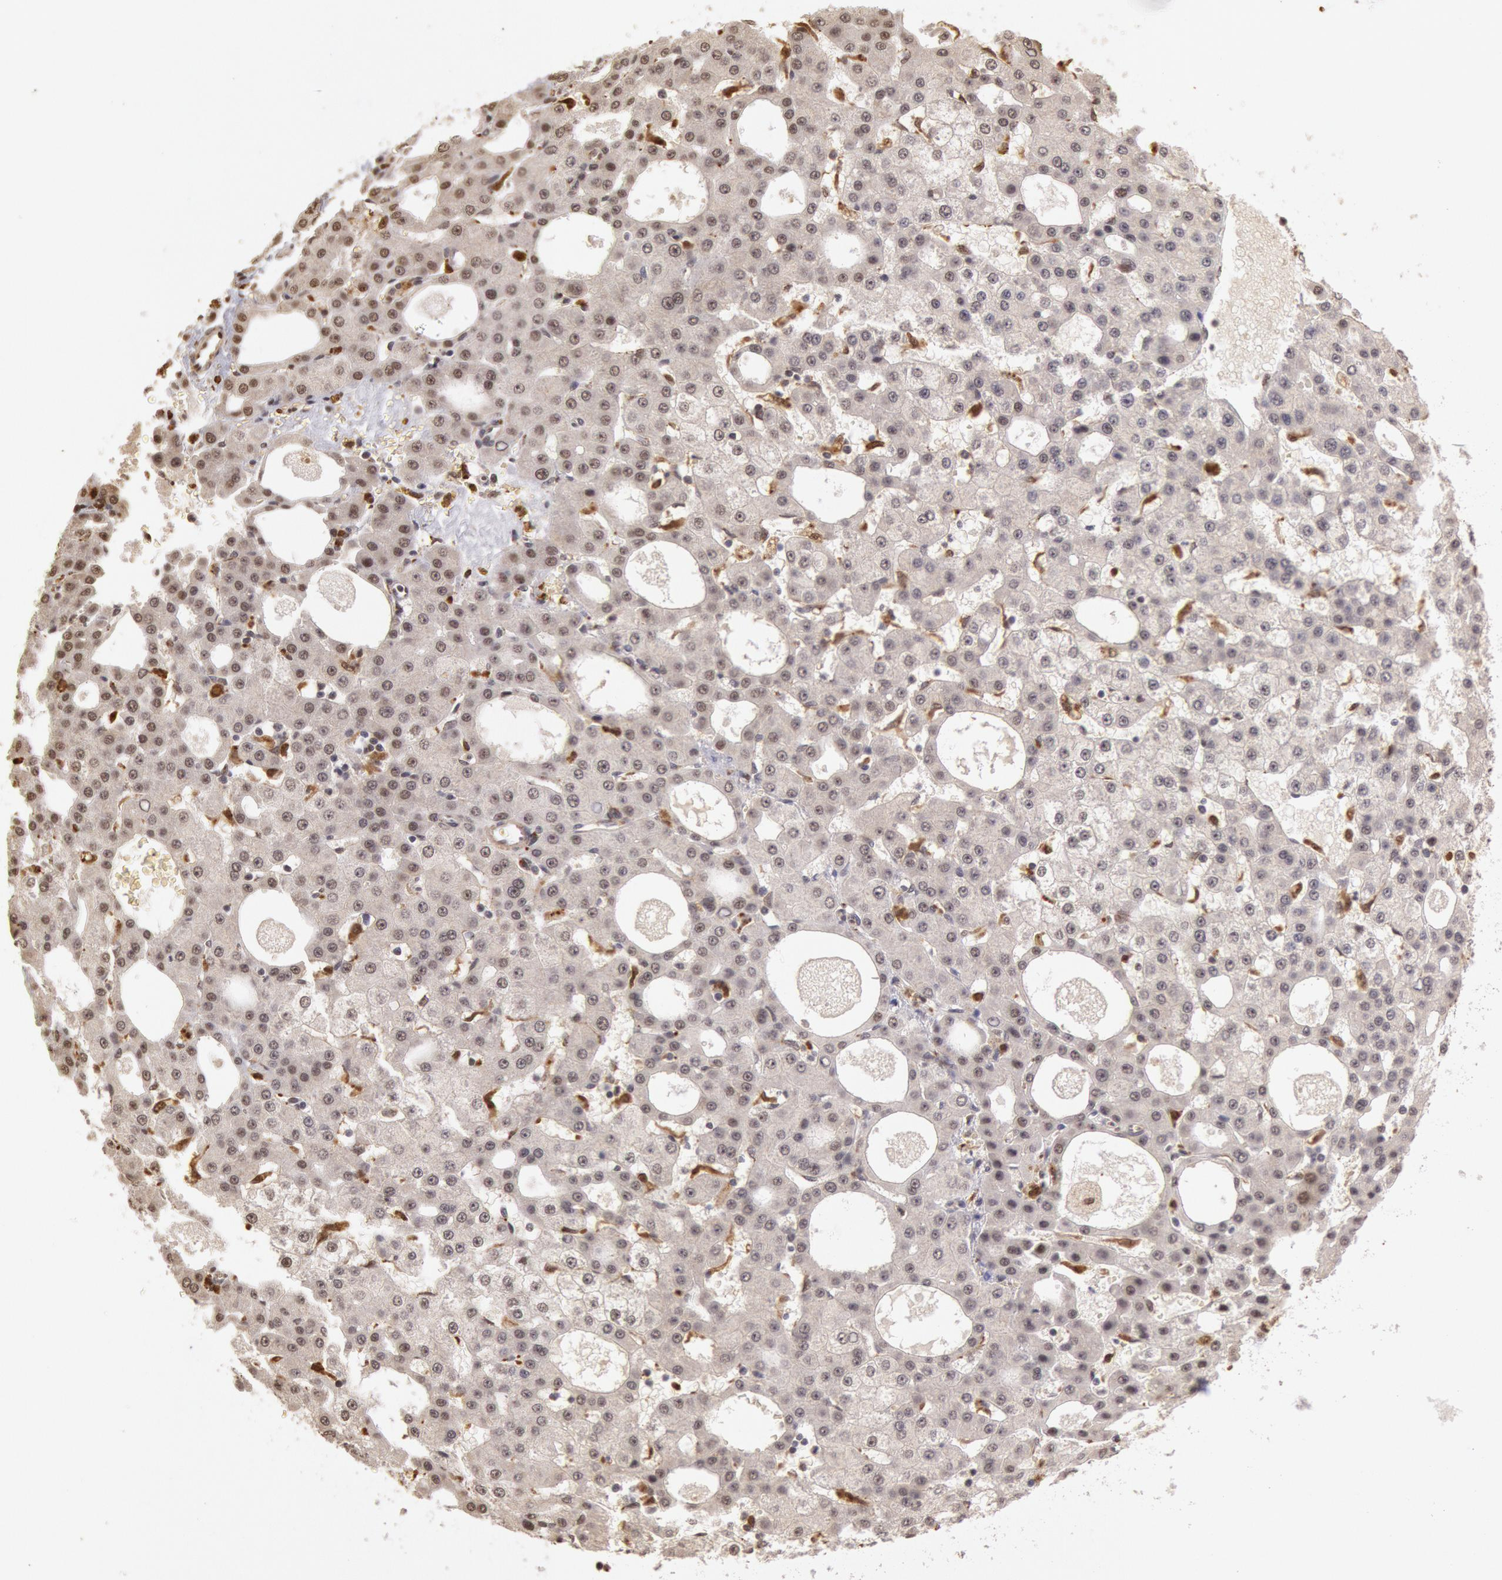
{"staining": {"intensity": "negative", "quantity": "none", "location": "none"}, "tissue": "liver cancer", "cell_type": "Tumor cells", "image_type": "cancer", "snomed": [{"axis": "morphology", "description": "Carcinoma, Hepatocellular, NOS"}, {"axis": "topography", "description": "Liver"}], "caption": "Image shows no protein positivity in tumor cells of hepatocellular carcinoma (liver) tissue.", "gene": "LIG4", "patient": {"sex": "male", "age": 47}}